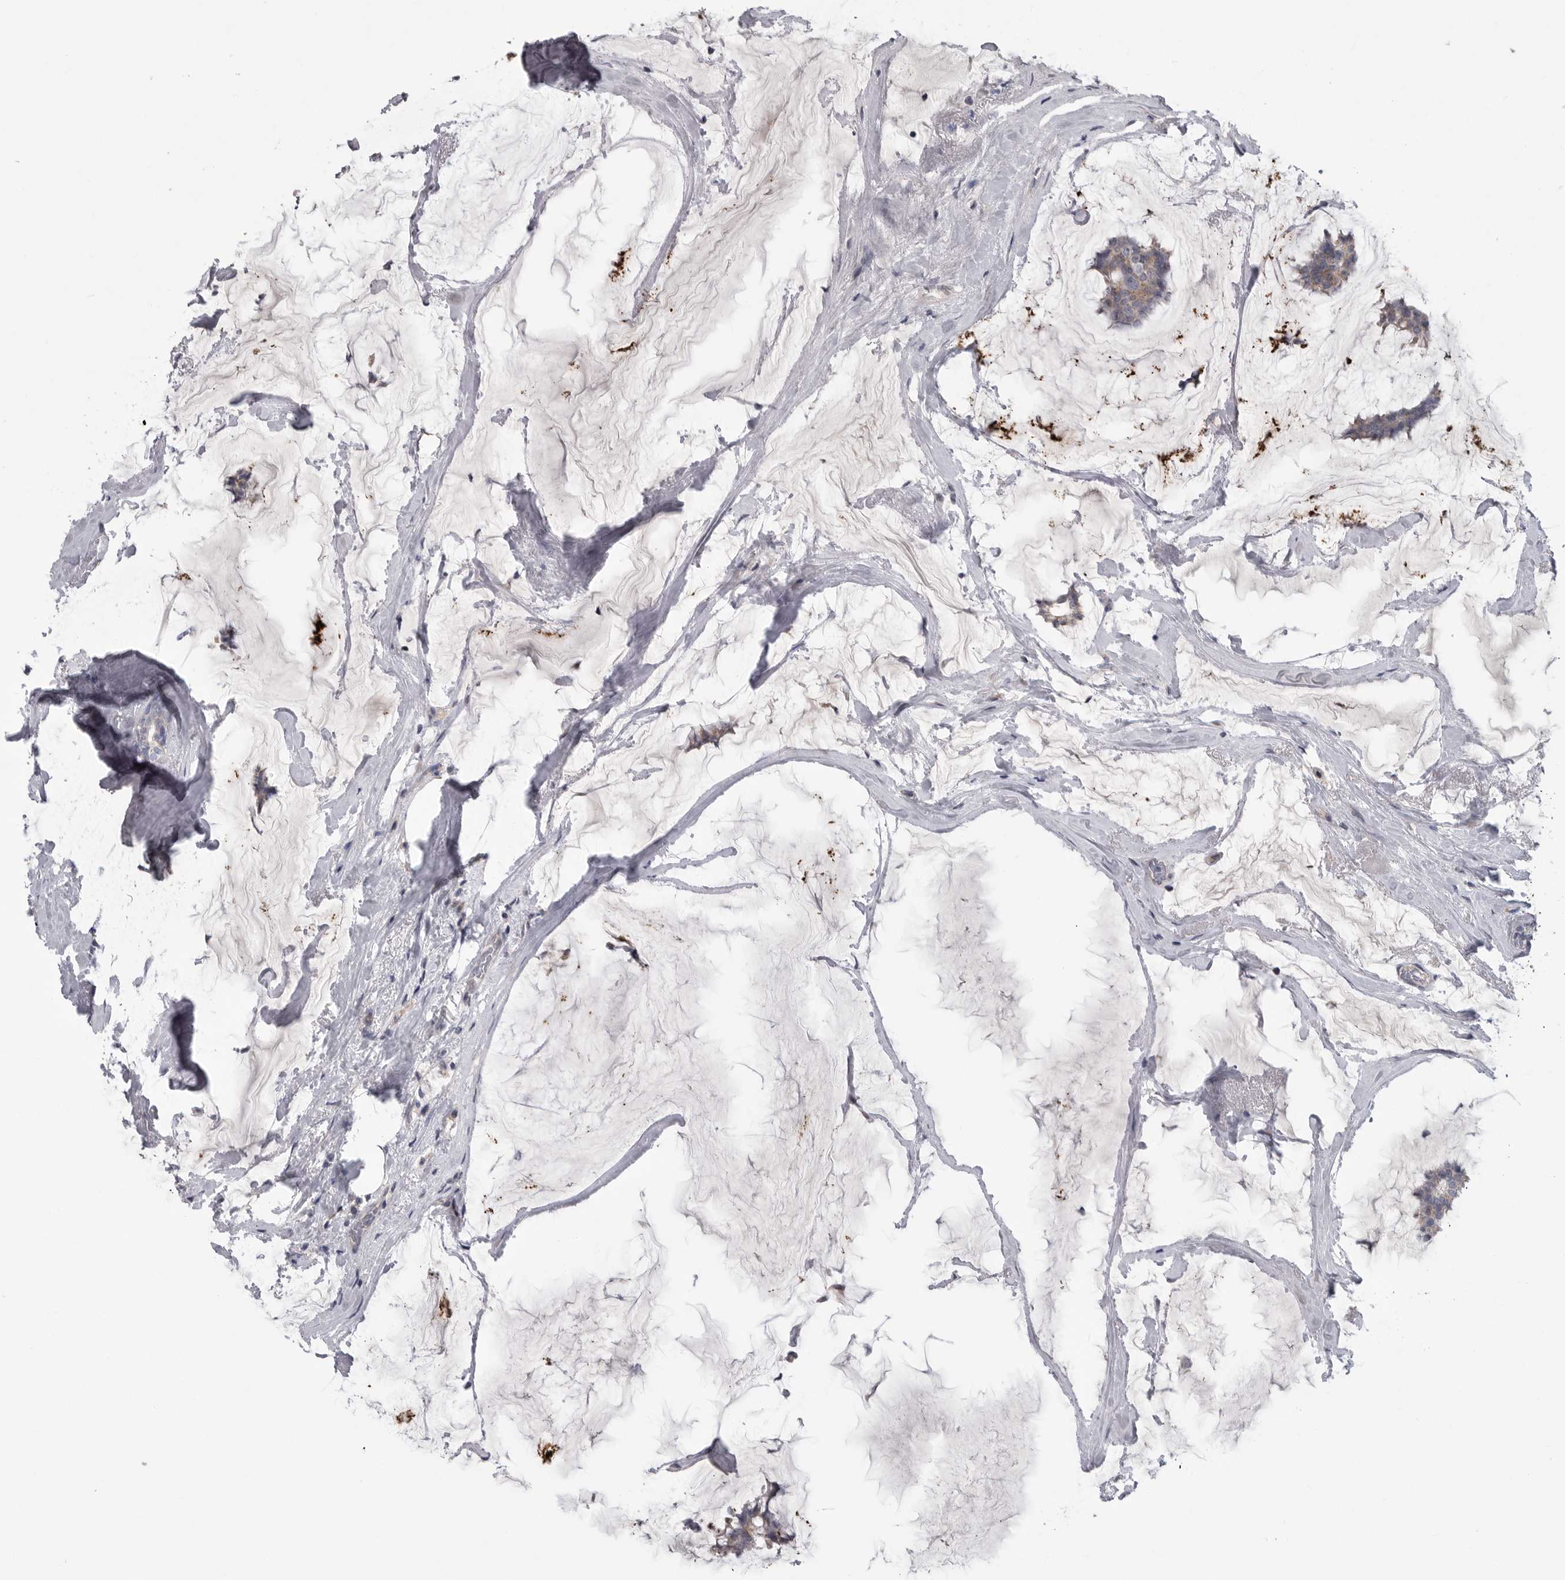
{"staining": {"intensity": "negative", "quantity": "none", "location": "none"}, "tissue": "breast cancer", "cell_type": "Tumor cells", "image_type": "cancer", "snomed": [{"axis": "morphology", "description": "Duct carcinoma"}, {"axis": "topography", "description": "Breast"}], "caption": "The histopathology image displays no significant positivity in tumor cells of breast invasive ductal carcinoma.", "gene": "CRP", "patient": {"sex": "female", "age": 93}}